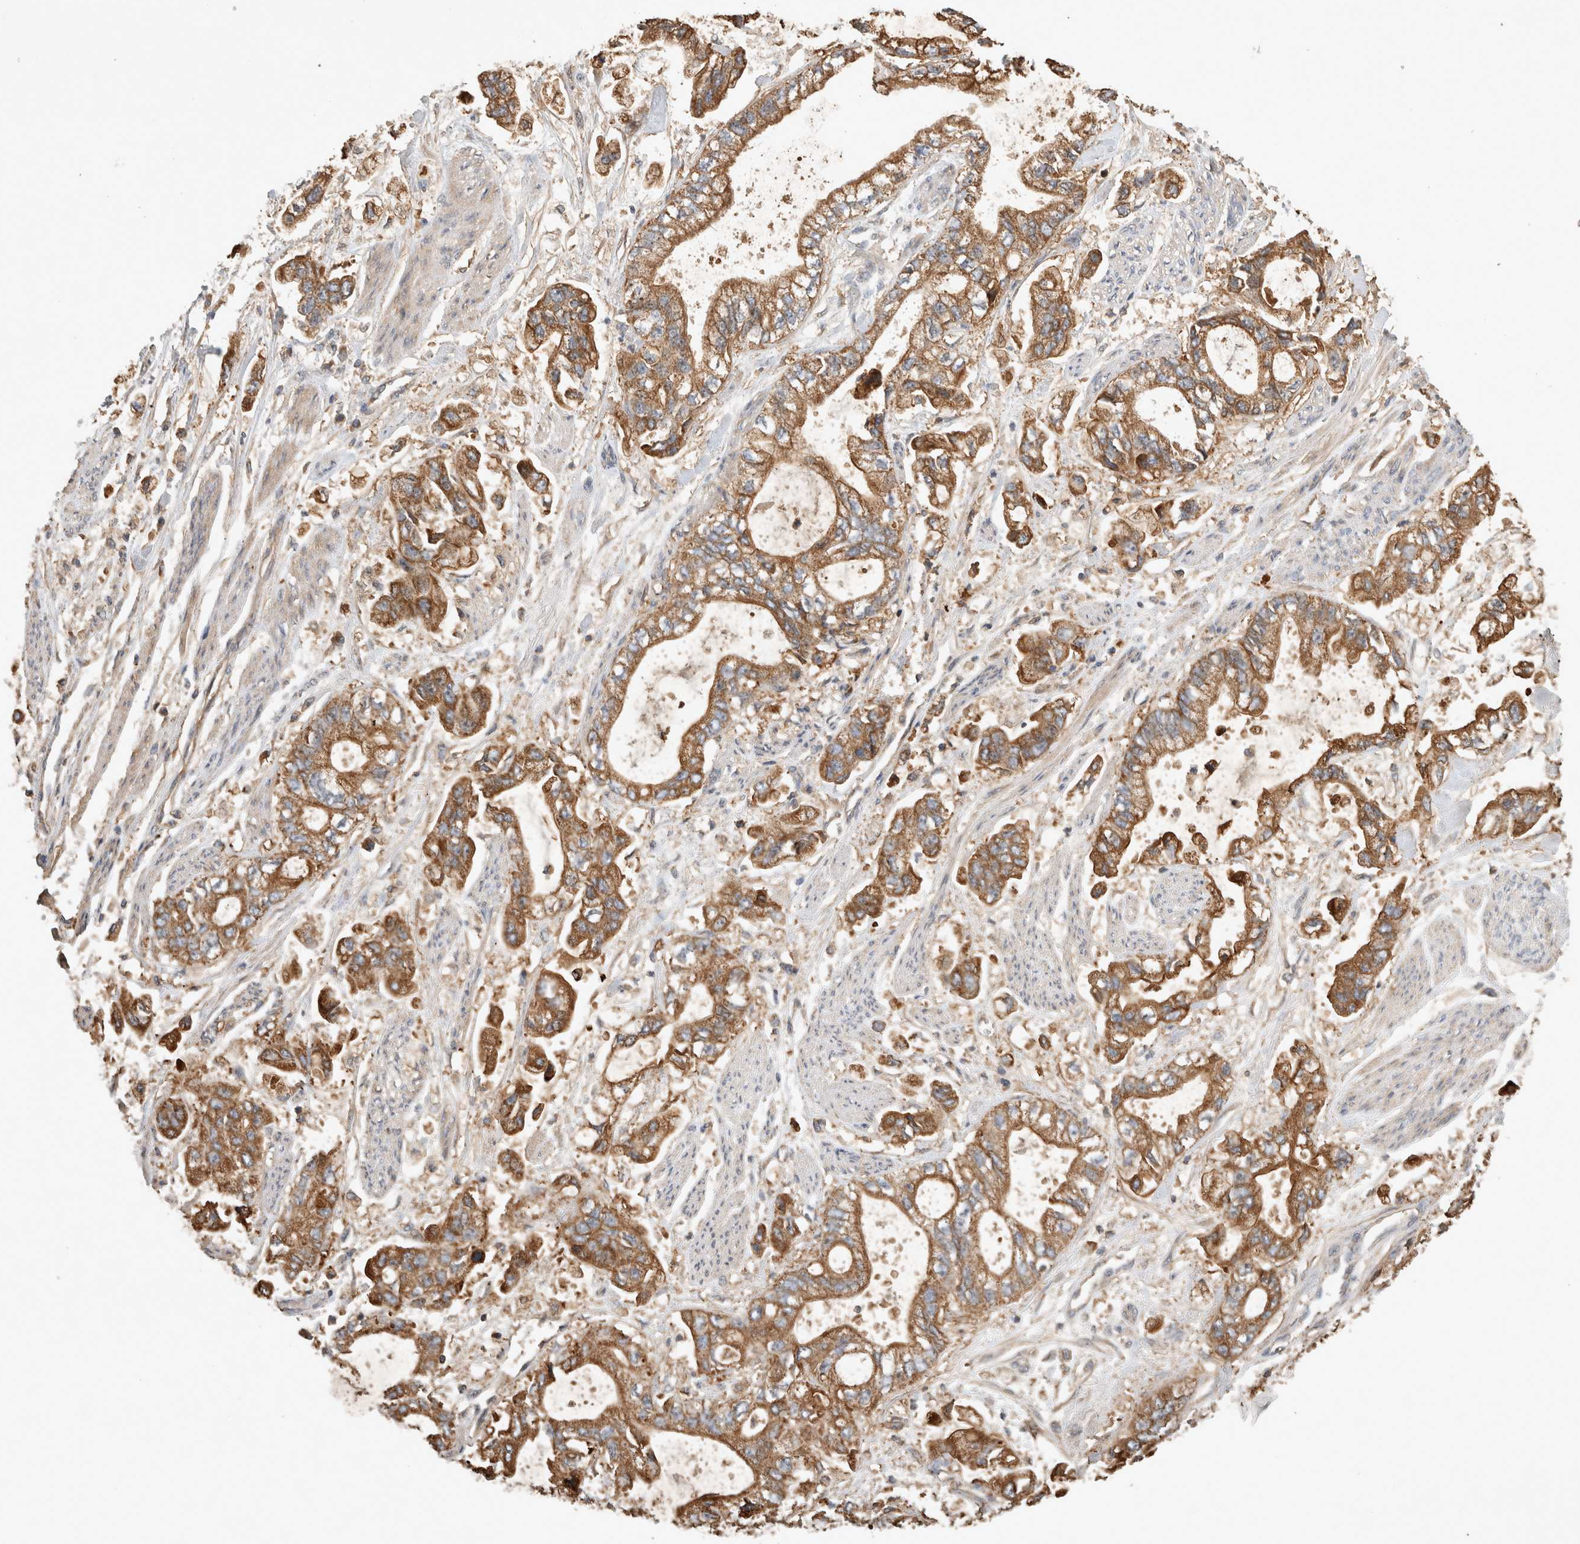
{"staining": {"intensity": "moderate", "quantity": ">75%", "location": "cytoplasmic/membranous"}, "tissue": "stomach cancer", "cell_type": "Tumor cells", "image_type": "cancer", "snomed": [{"axis": "morphology", "description": "Normal tissue, NOS"}, {"axis": "morphology", "description": "Adenocarcinoma, NOS"}, {"axis": "topography", "description": "Stomach"}], "caption": "Tumor cells show moderate cytoplasmic/membranous positivity in about >75% of cells in stomach cancer.", "gene": "SERAC1", "patient": {"sex": "male", "age": 62}}